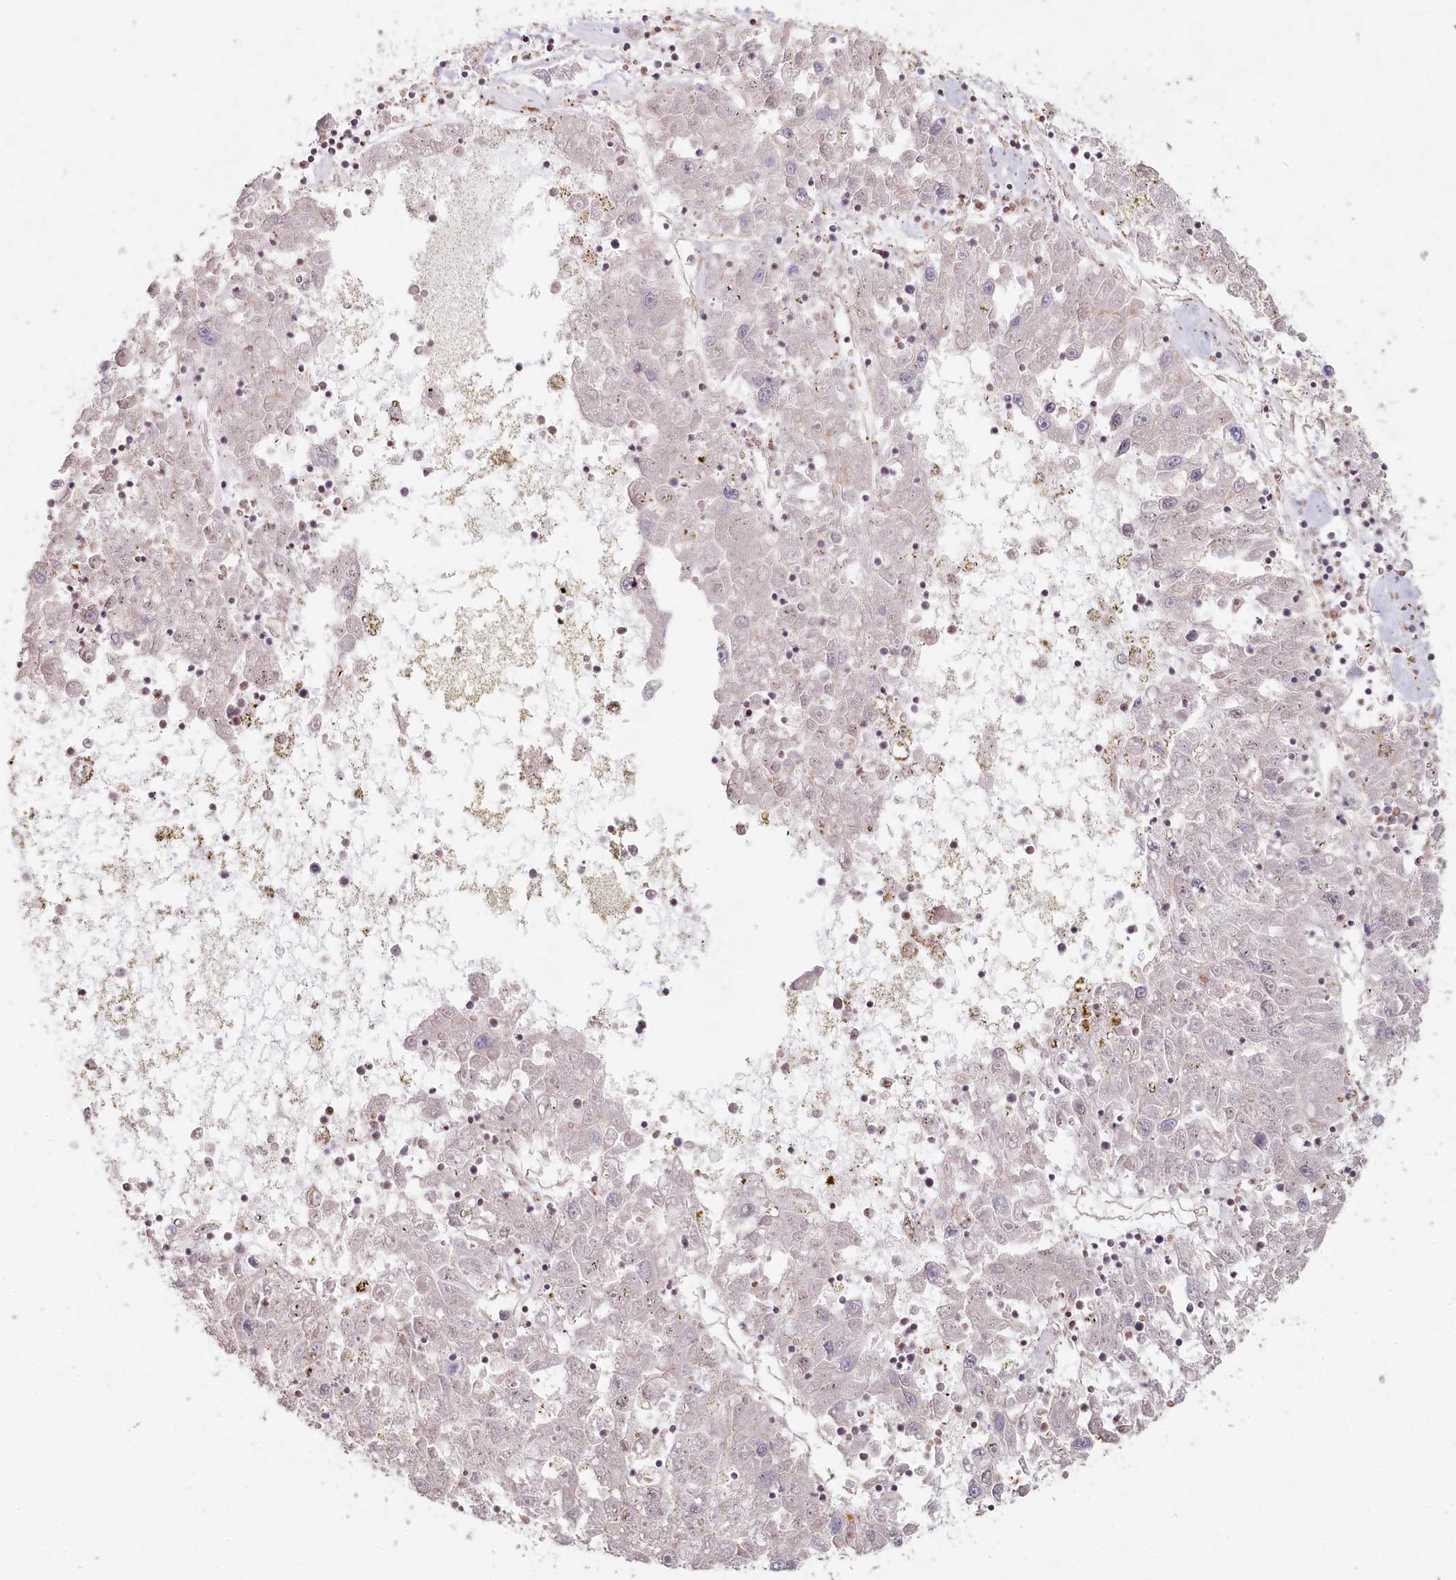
{"staining": {"intensity": "negative", "quantity": "none", "location": "none"}, "tissue": "liver cancer", "cell_type": "Tumor cells", "image_type": "cancer", "snomed": [{"axis": "morphology", "description": "Carcinoma, Hepatocellular, NOS"}, {"axis": "topography", "description": "Liver"}], "caption": "Tumor cells show no significant protein staining in hepatocellular carcinoma (liver). The staining is performed using DAB (3,3'-diaminobenzidine) brown chromogen with nuclei counter-stained in using hematoxylin.", "gene": "TCHP", "patient": {"sex": "male", "age": 49}}